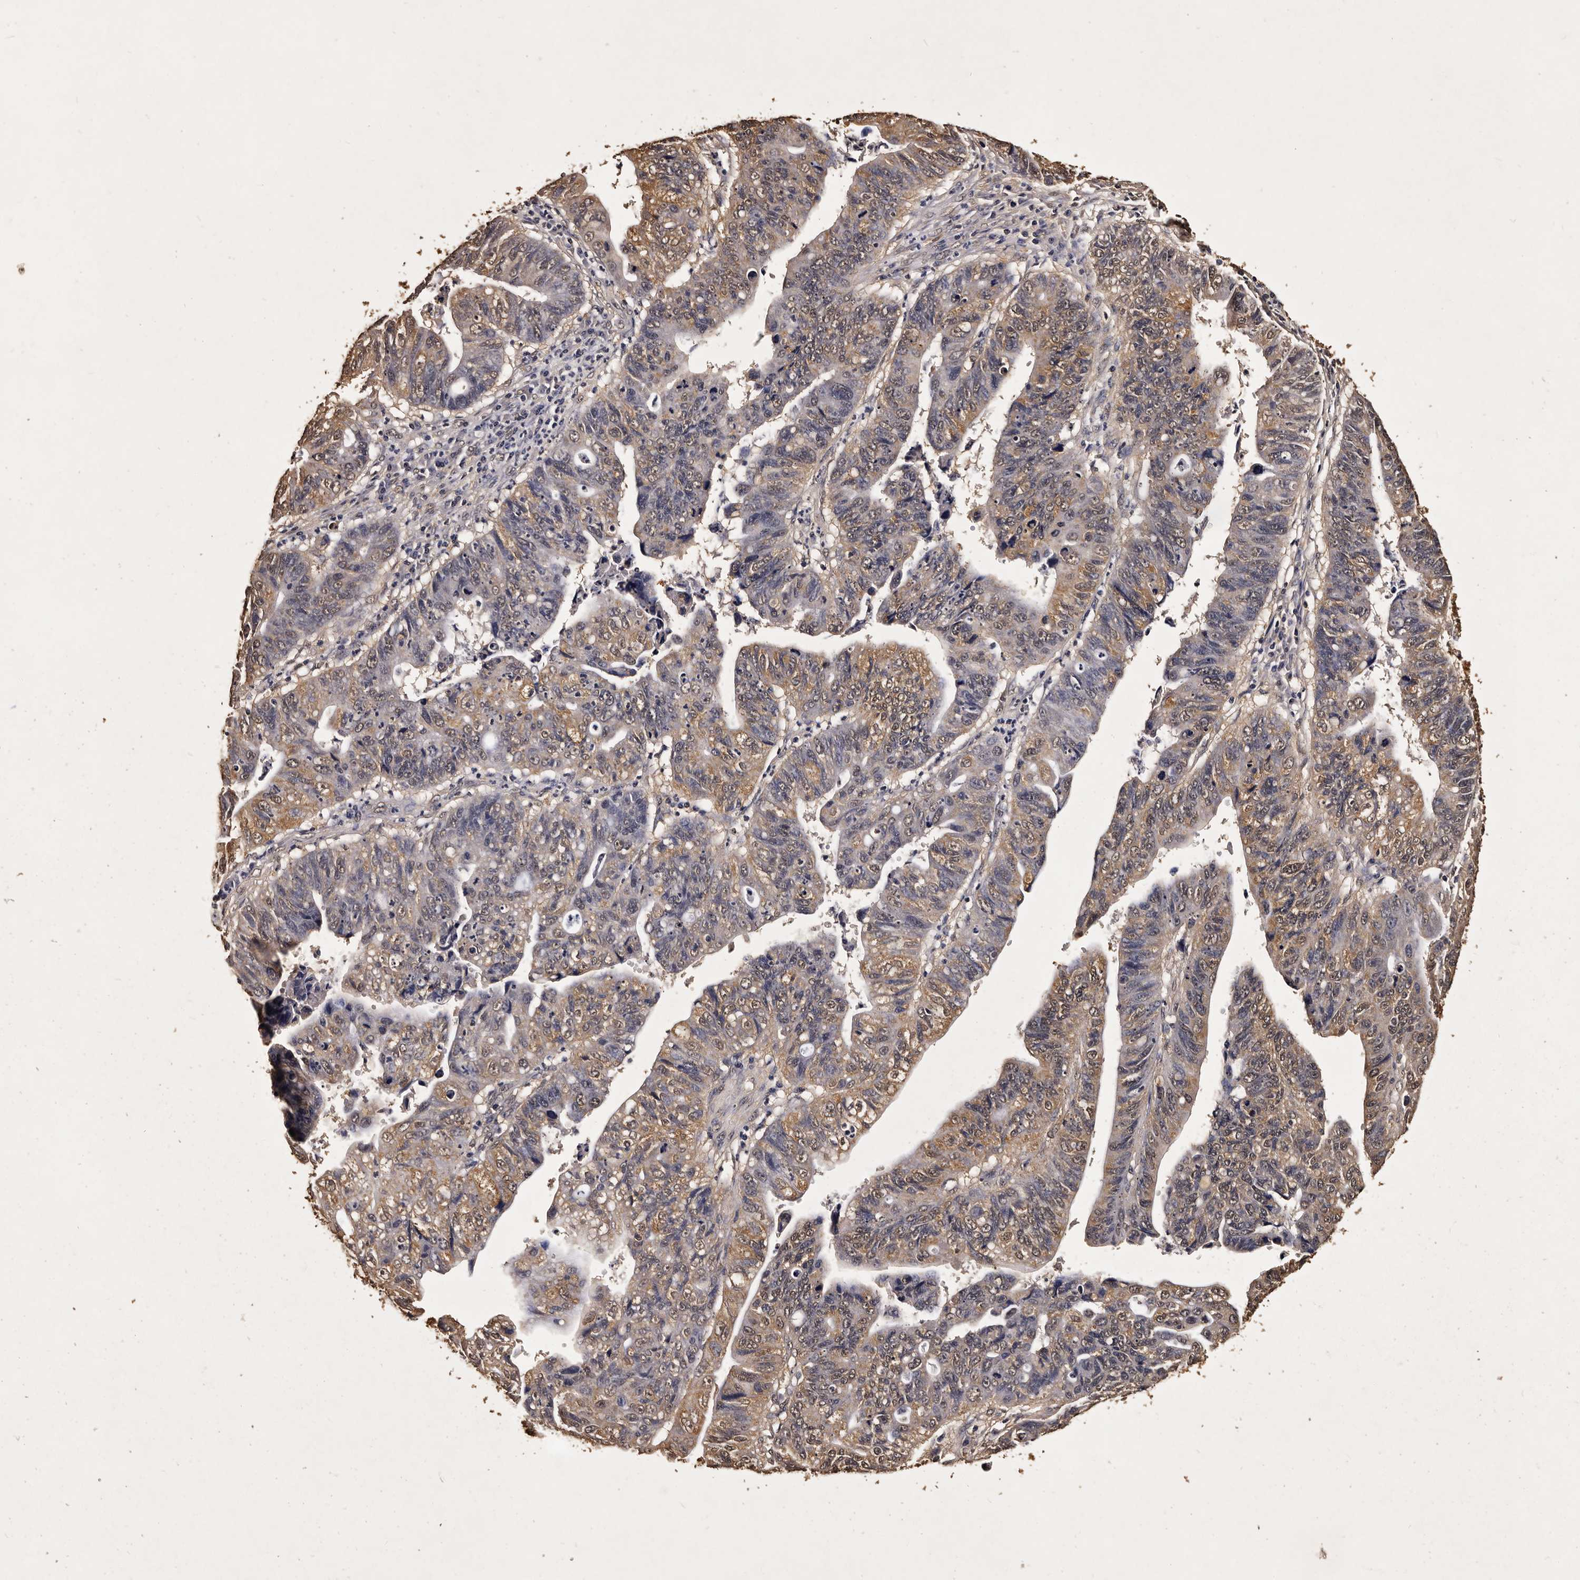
{"staining": {"intensity": "moderate", "quantity": "25%-75%", "location": "cytoplasmic/membranous,nuclear"}, "tissue": "stomach cancer", "cell_type": "Tumor cells", "image_type": "cancer", "snomed": [{"axis": "morphology", "description": "Adenocarcinoma, NOS"}, {"axis": "topography", "description": "Stomach"}], "caption": "The micrograph exhibits immunohistochemical staining of stomach cancer (adenocarcinoma). There is moderate cytoplasmic/membranous and nuclear expression is present in about 25%-75% of tumor cells. The protein is stained brown, and the nuclei are stained in blue (DAB IHC with brightfield microscopy, high magnification).", "gene": "PARS2", "patient": {"sex": "male", "age": 59}}